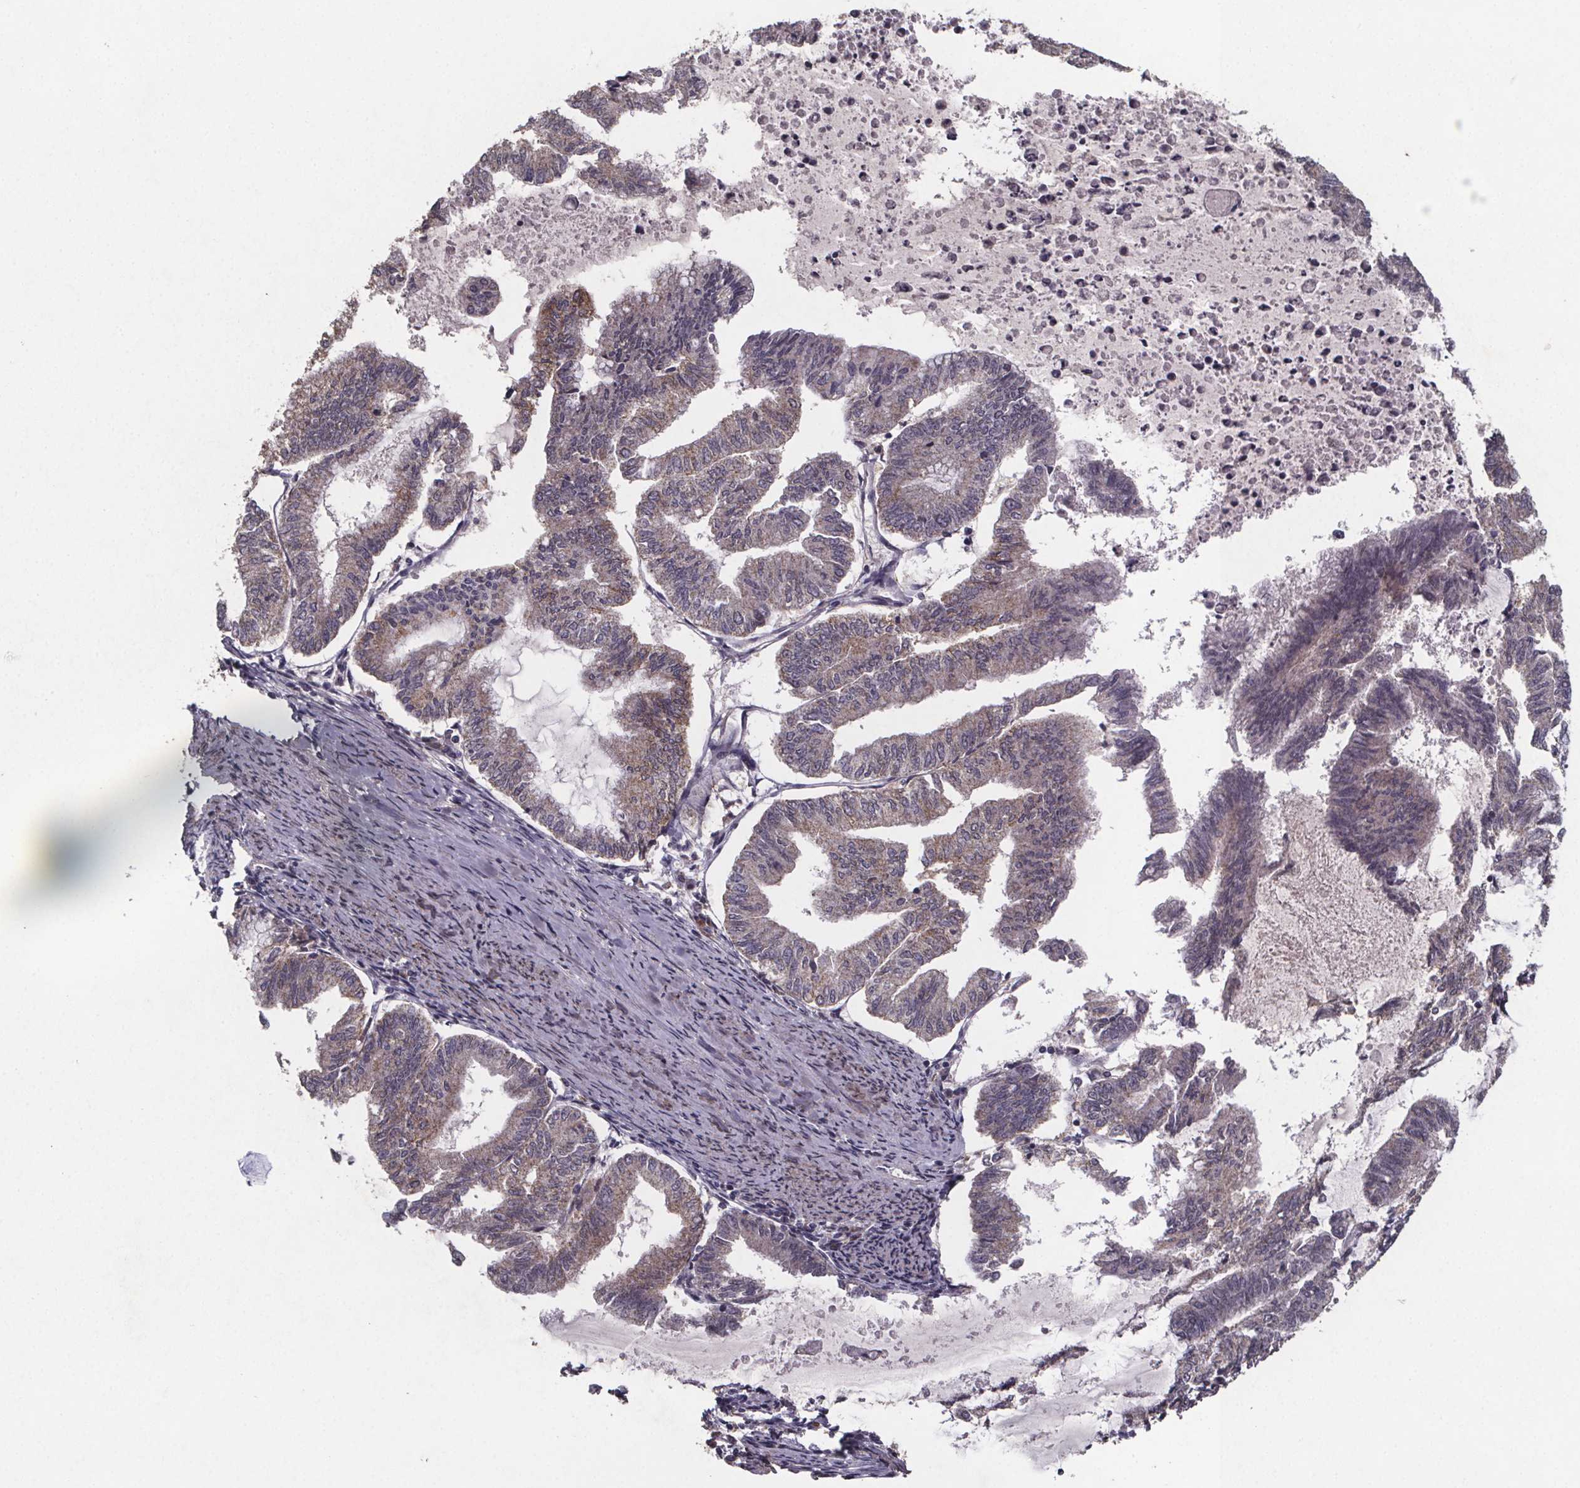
{"staining": {"intensity": "moderate", "quantity": "<25%", "location": "cytoplasmic/membranous"}, "tissue": "endometrial cancer", "cell_type": "Tumor cells", "image_type": "cancer", "snomed": [{"axis": "morphology", "description": "Adenocarcinoma, NOS"}, {"axis": "topography", "description": "Endometrium"}], "caption": "Protein positivity by IHC shows moderate cytoplasmic/membranous positivity in about <25% of tumor cells in endometrial cancer.", "gene": "PALLD", "patient": {"sex": "female", "age": 79}}